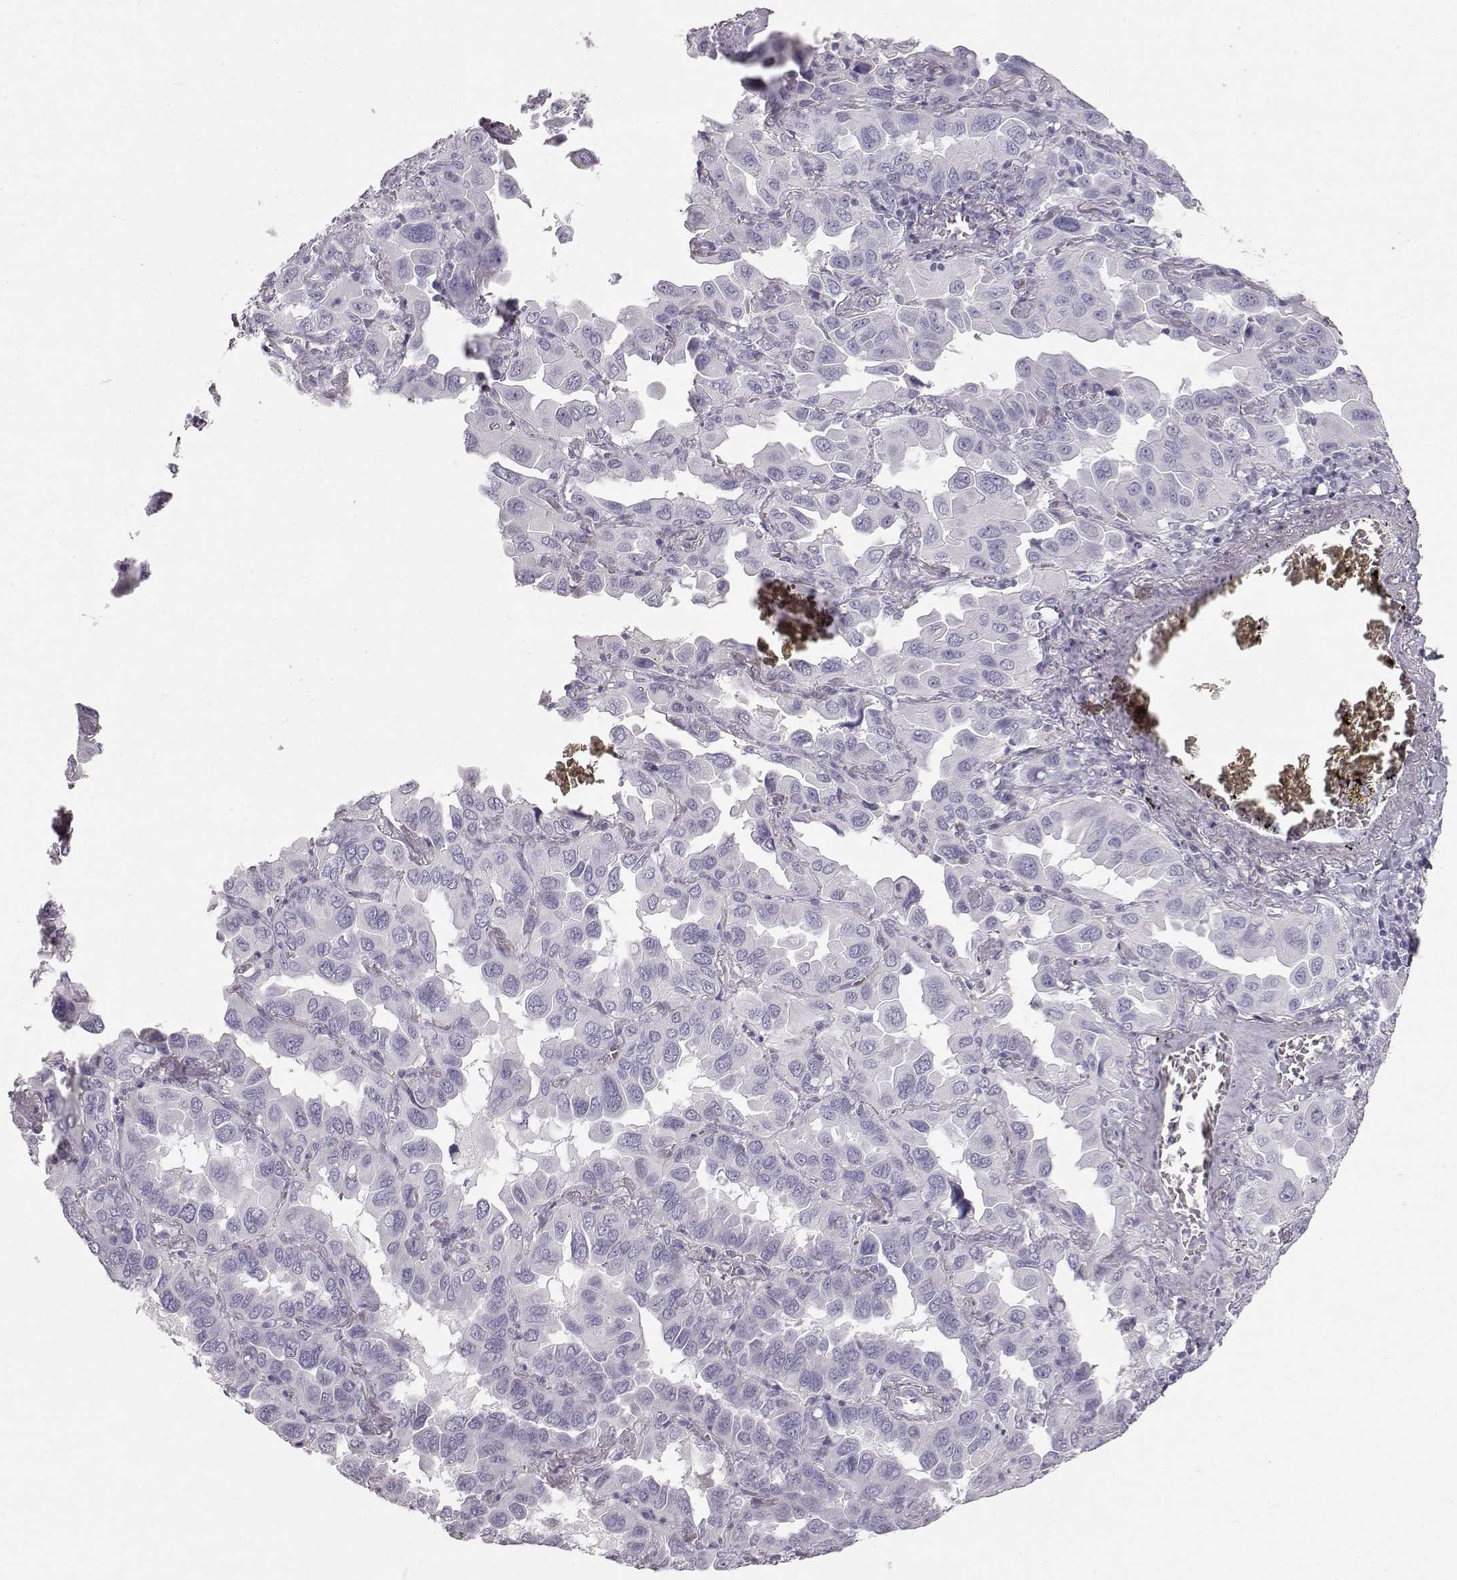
{"staining": {"intensity": "negative", "quantity": "none", "location": "none"}, "tissue": "lung cancer", "cell_type": "Tumor cells", "image_type": "cancer", "snomed": [{"axis": "morphology", "description": "Adenocarcinoma, NOS"}, {"axis": "topography", "description": "Lung"}], "caption": "This is an IHC micrograph of human lung cancer (adenocarcinoma). There is no expression in tumor cells.", "gene": "KRTAP16-1", "patient": {"sex": "male", "age": 64}}